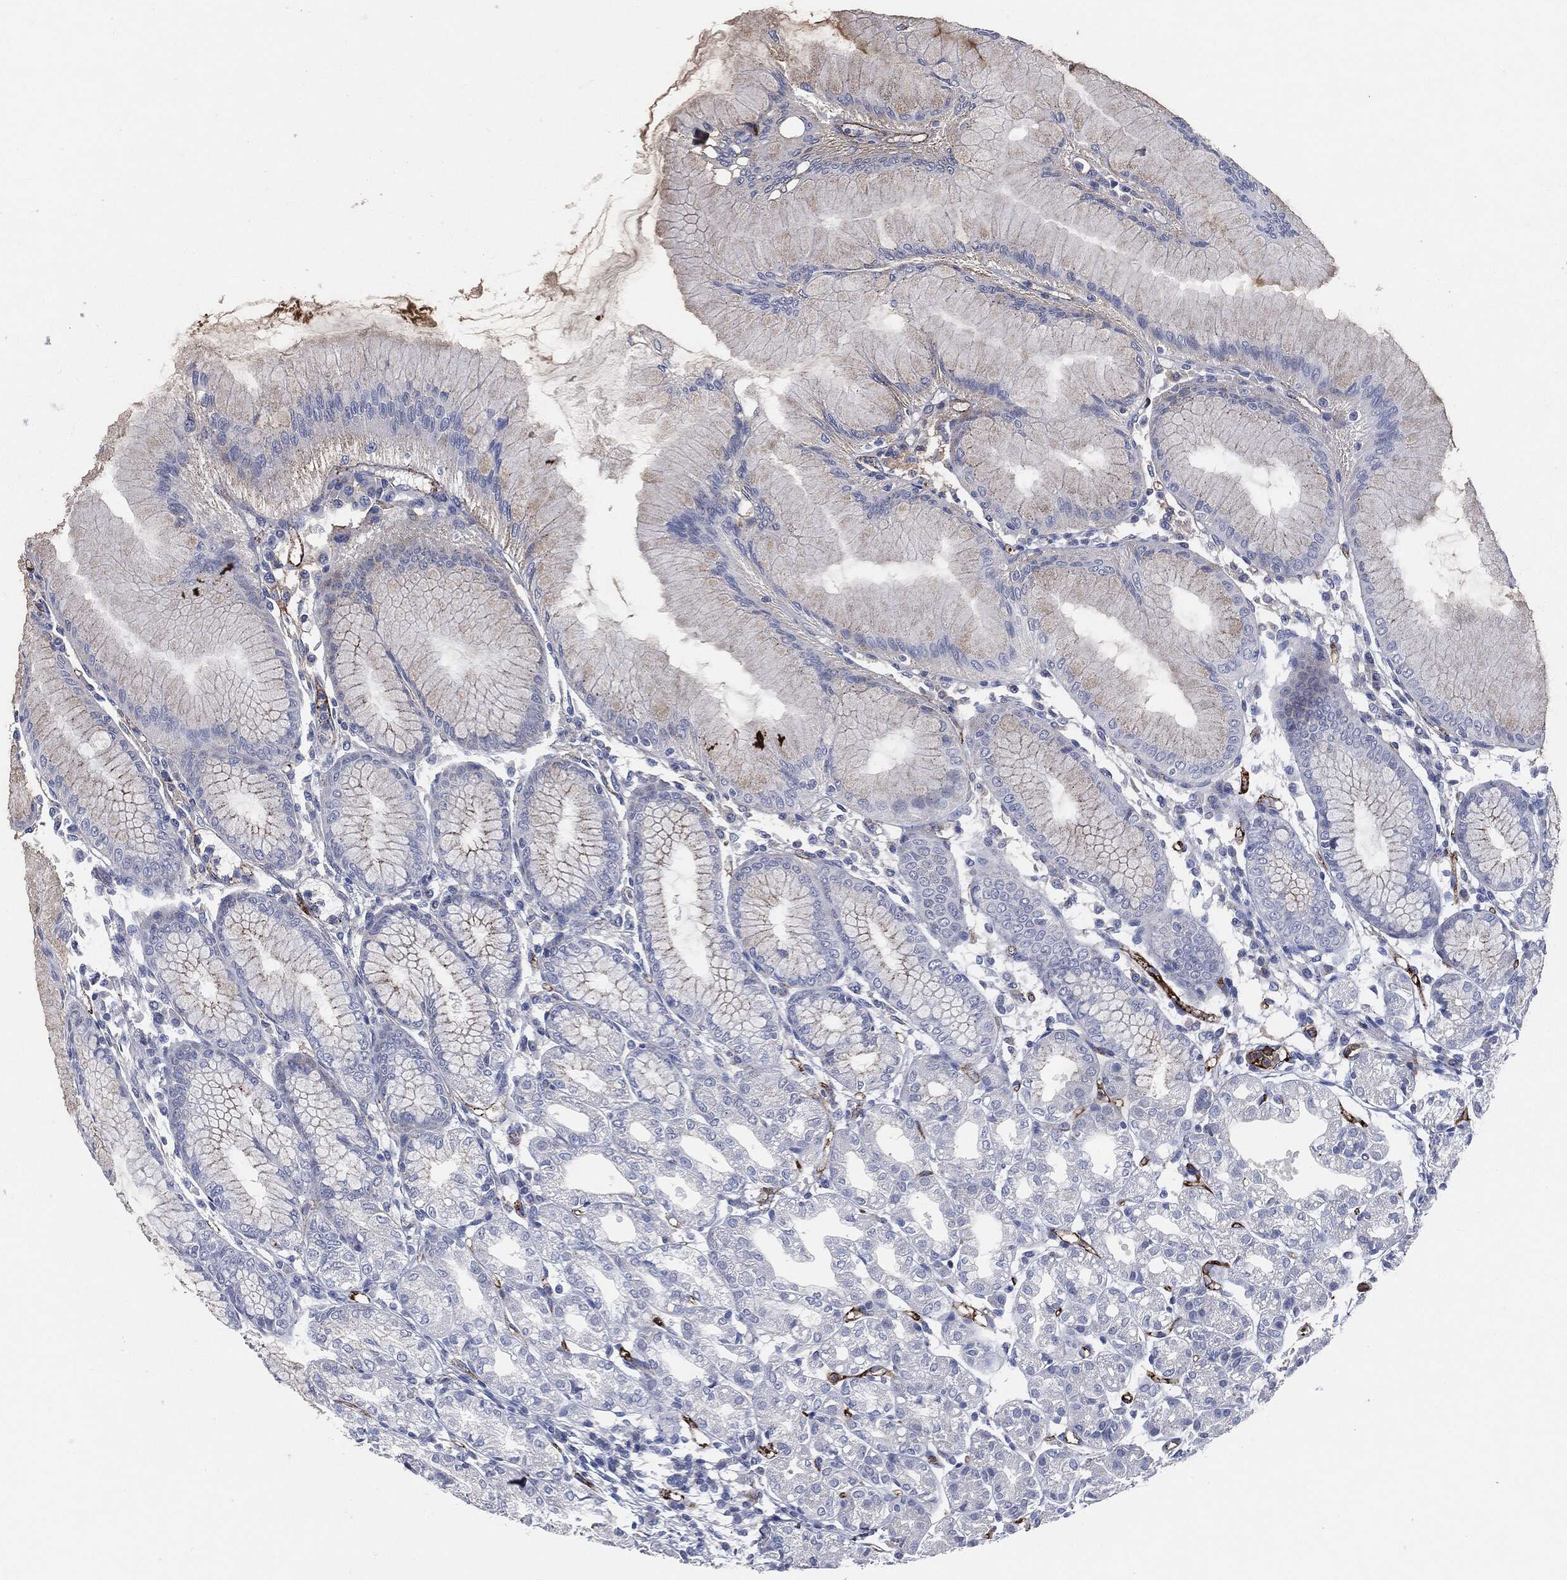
{"staining": {"intensity": "negative", "quantity": "none", "location": "none"}, "tissue": "stomach", "cell_type": "Glandular cells", "image_type": "normal", "snomed": [{"axis": "morphology", "description": "Normal tissue, NOS"}, {"axis": "topography", "description": "Stomach"}], "caption": "Immunohistochemistry (IHC) image of normal stomach stained for a protein (brown), which demonstrates no staining in glandular cells. (DAB IHC, high magnification).", "gene": "APOB", "patient": {"sex": "female", "age": 57}}